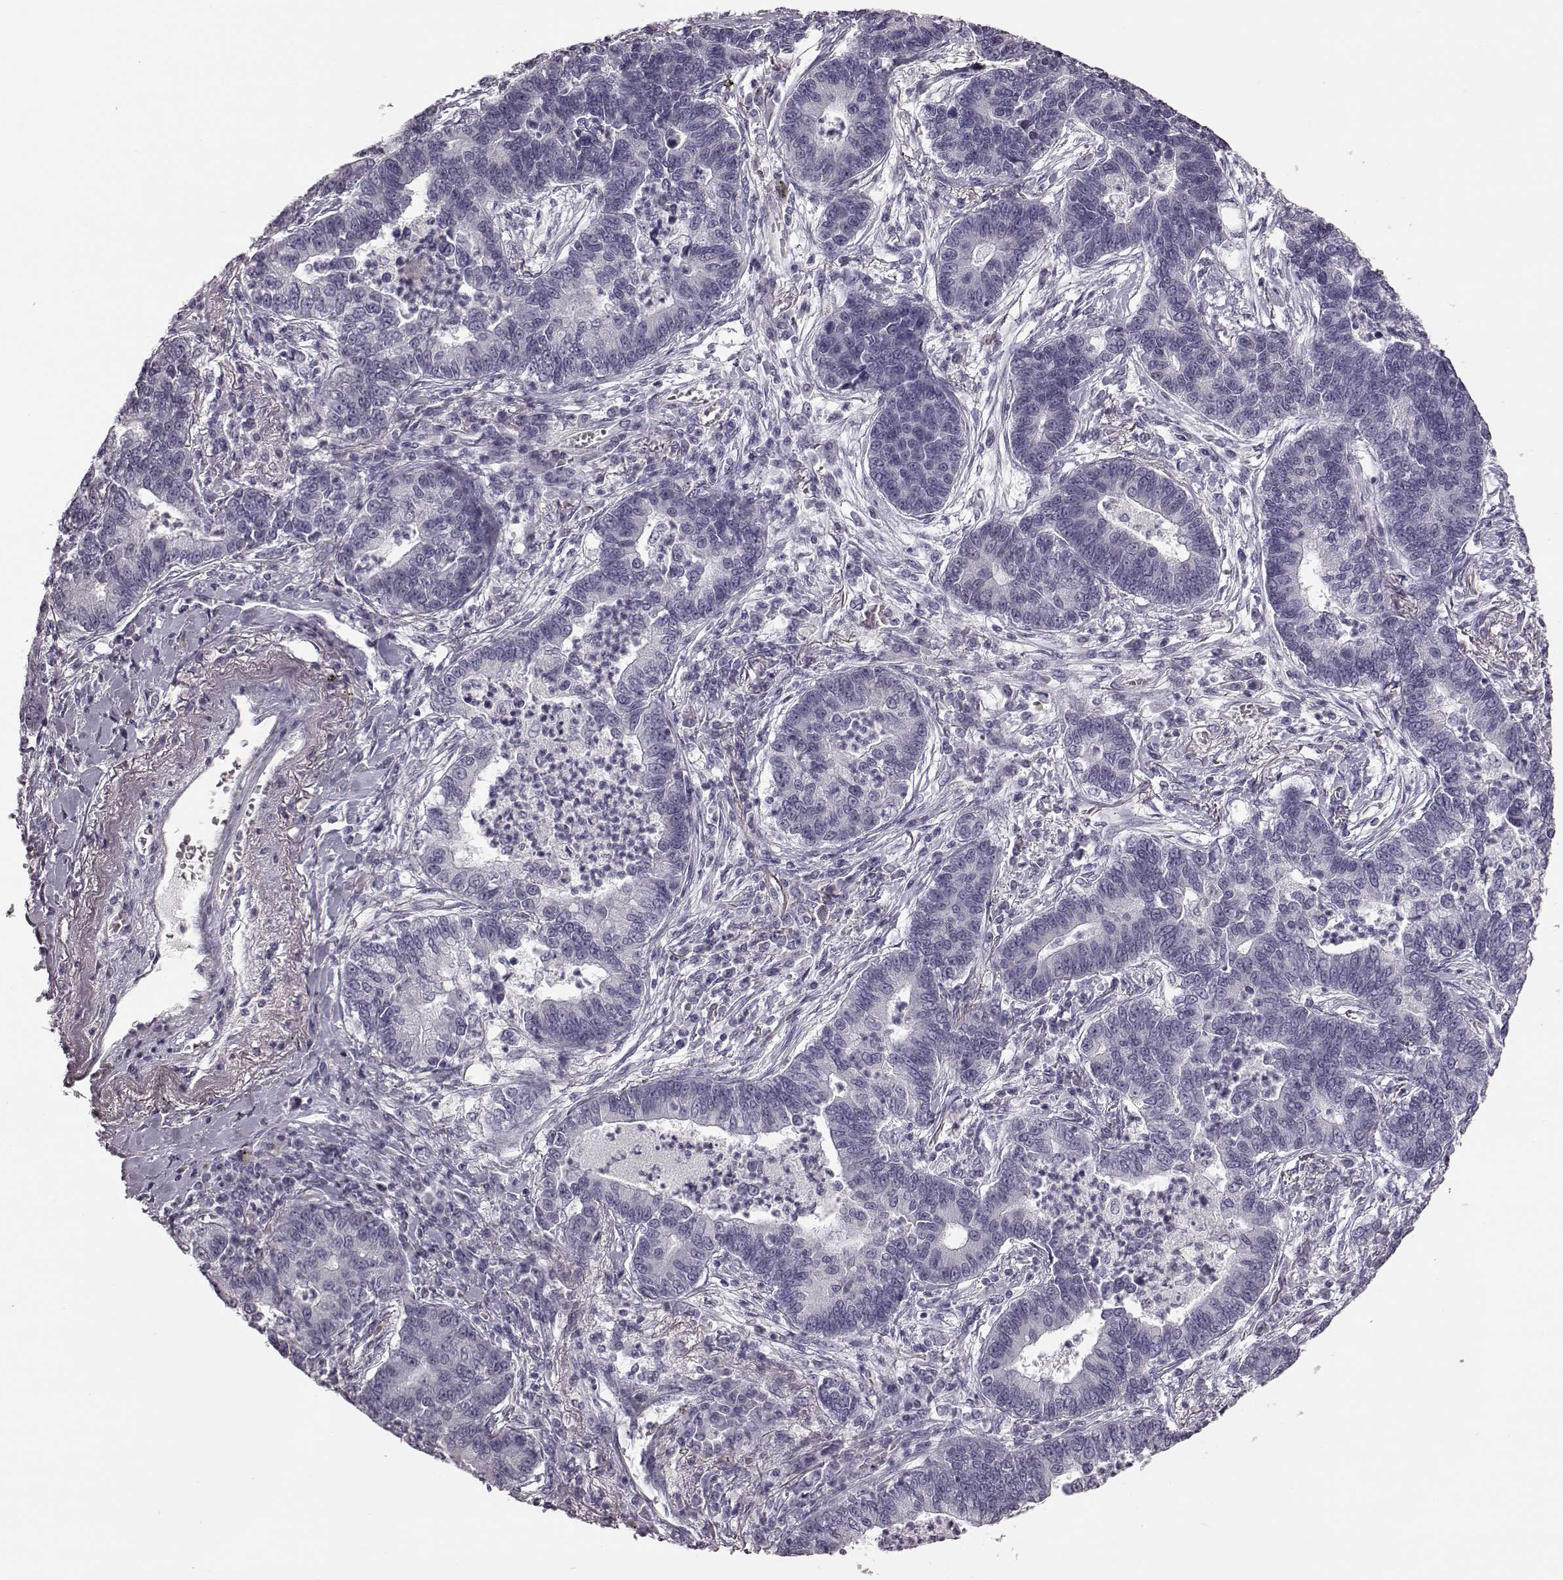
{"staining": {"intensity": "negative", "quantity": "none", "location": "none"}, "tissue": "lung cancer", "cell_type": "Tumor cells", "image_type": "cancer", "snomed": [{"axis": "morphology", "description": "Adenocarcinoma, NOS"}, {"axis": "topography", "description": "Lung"}], "caption": "Human adenocarcinoma (lung) stained for a protein using IHC shows no expression in tumor cells.", "gene": "ZNF433", "patient": {"sex": "female", "age": 57}}